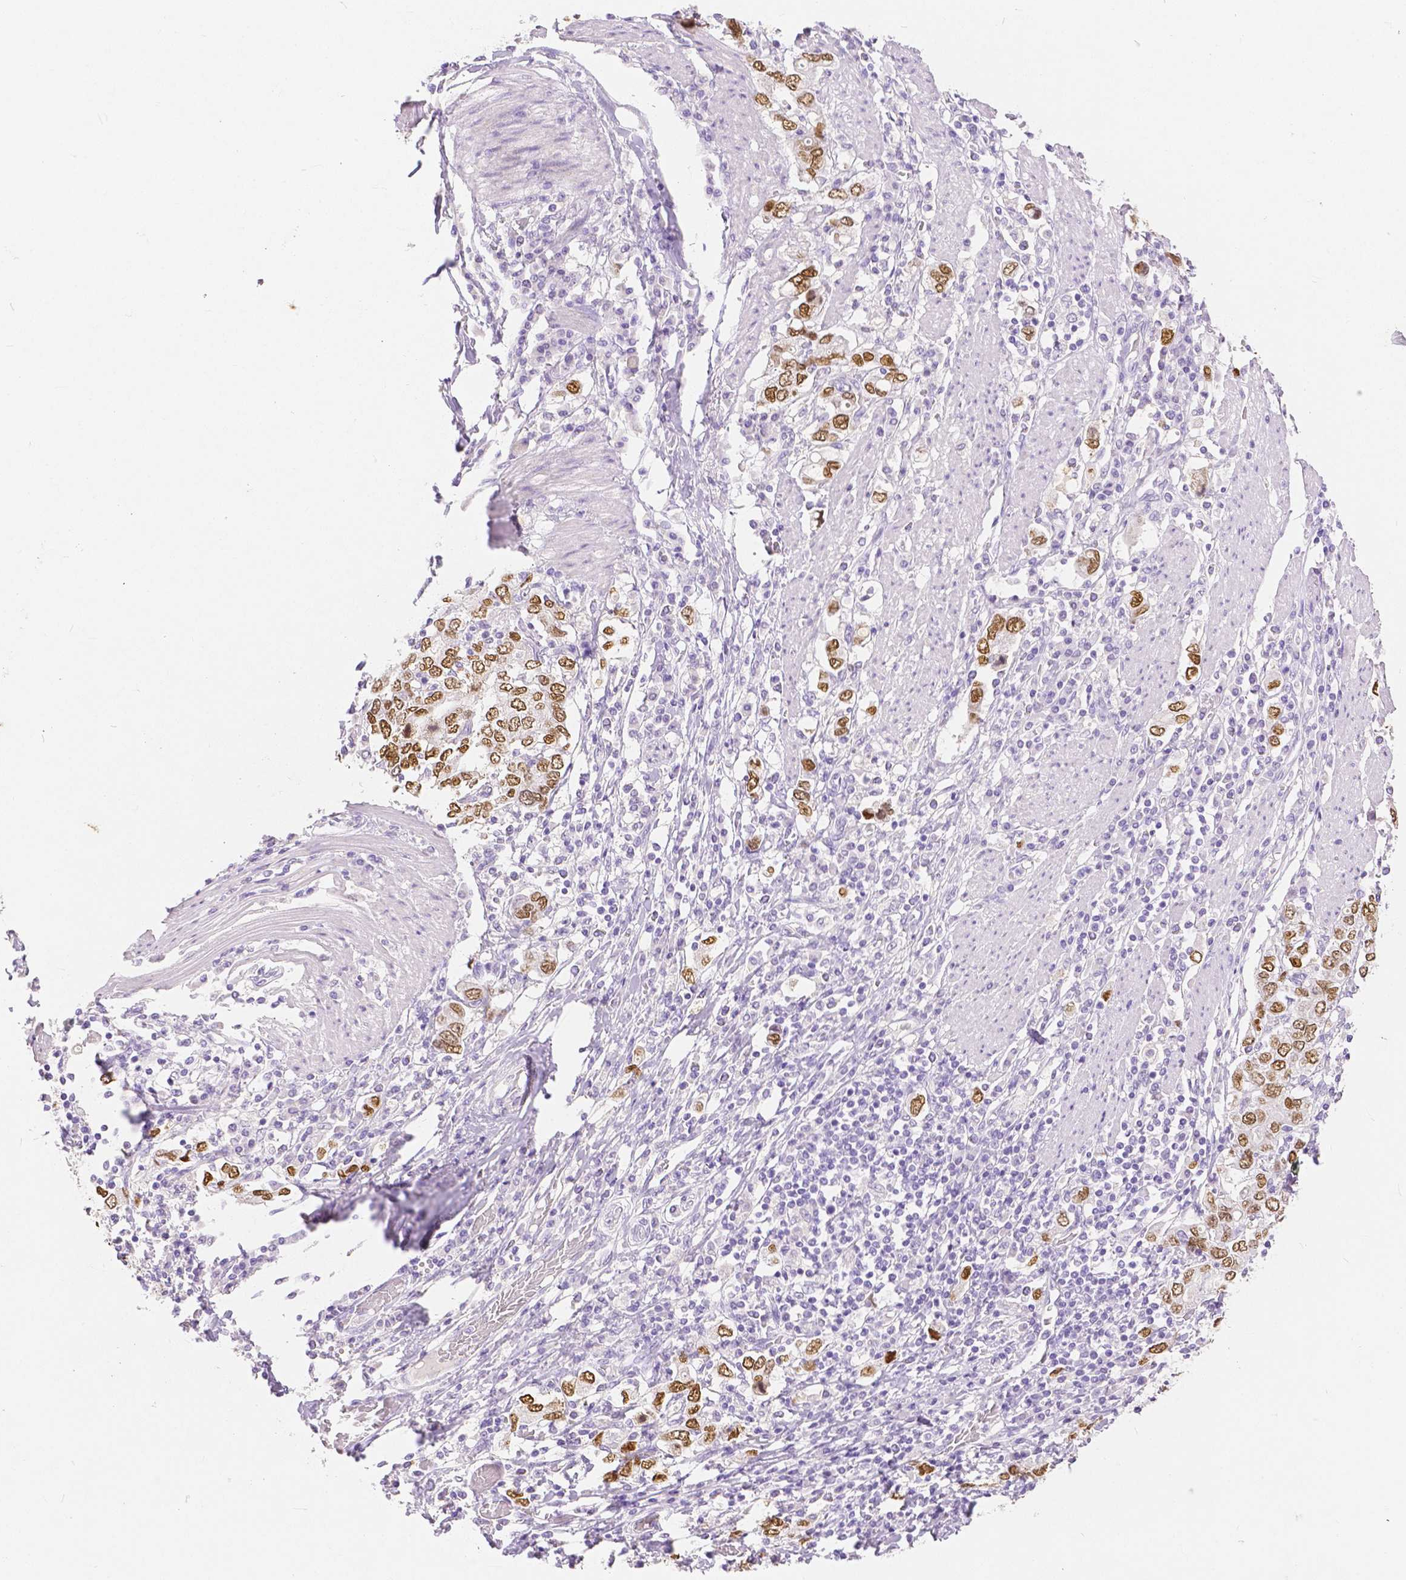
{"staining": {"intensity": "moderate", "quantity": ">75%", "location": "nuclear"}, "tissue": "stomach cancer", "cell_type": "Tumor cells", "image_type": "cancer", "snomed": [{"axis": "morphology", "description": "Adenocarcinoma, NOS"}, {"axis": "topography", "description": "Stomach, upper"}, {"axis": "topography", "description": "Stomach"}], "caption": "Immunohistochemistry image of neoplastic tissue: stomach cancer (adenocarcinoma) stained using immunohistochemistry demonstrates medium levels of moderate protein expression localized specifically in the nuclear of tumor cells, appearing as a nuclear brown color.", "gene": "HNF1B", "patient": {"sex": "male", "age": 62}}